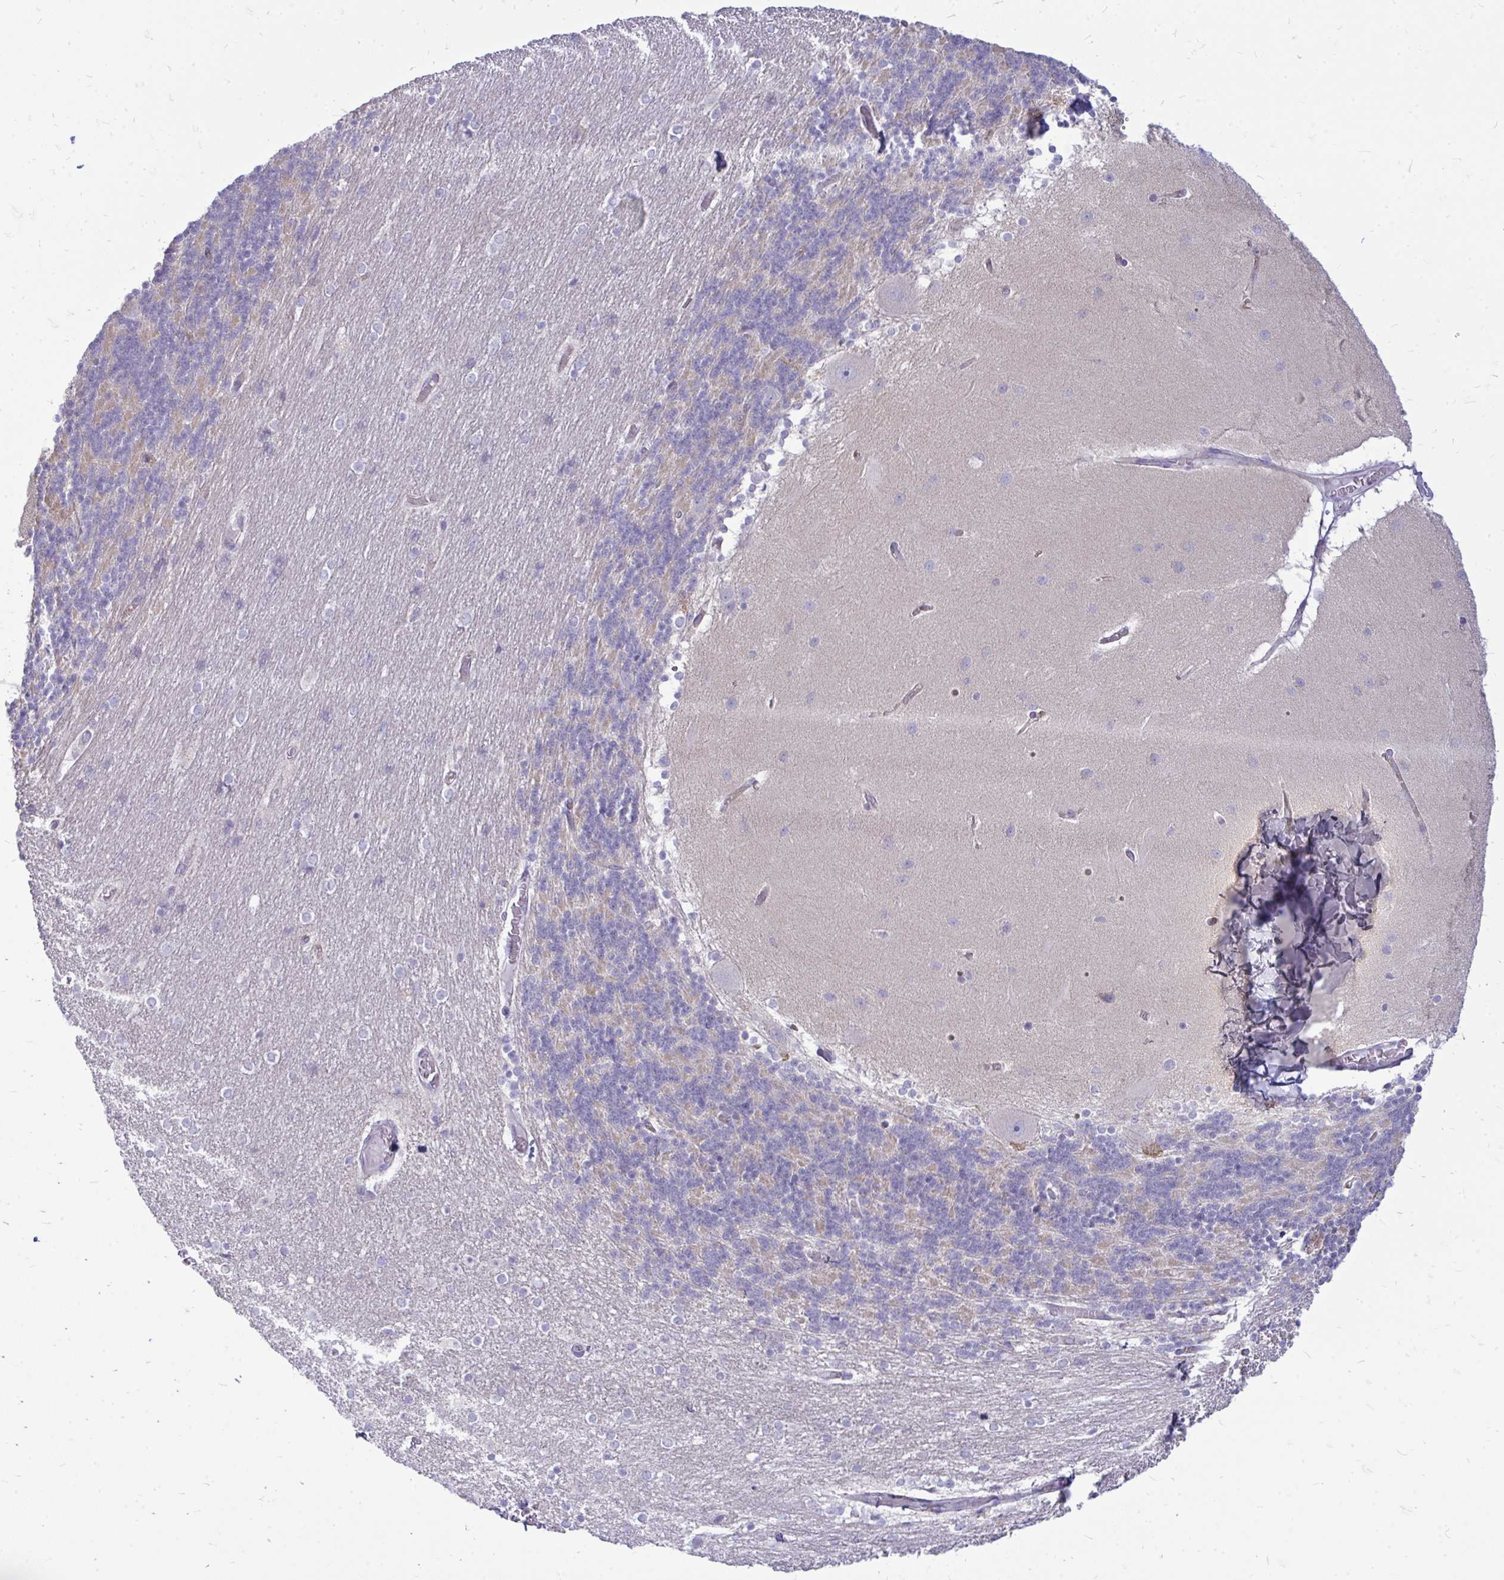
{"staining": {"intensity": "negative", "quantity": "none", "location": "none"}, "tissue": "cerebellum", "cell_type": "Cells in granular layer", "image_type": "normal", "snomed": [{"axis": "morphology", "description": "Normal tissue, NOS"}, {"axis": "topography", "description": "Cerebellum"}], "caption": "A micrograph of human cerebellum is negative for staining in cells in granular layer. The staining is performed using DAB brown chromogen with nuclei counter-stained in using hematoxylin.", "gene": "TSPEAR", "patient": {"sex": "female", "age": 54}}